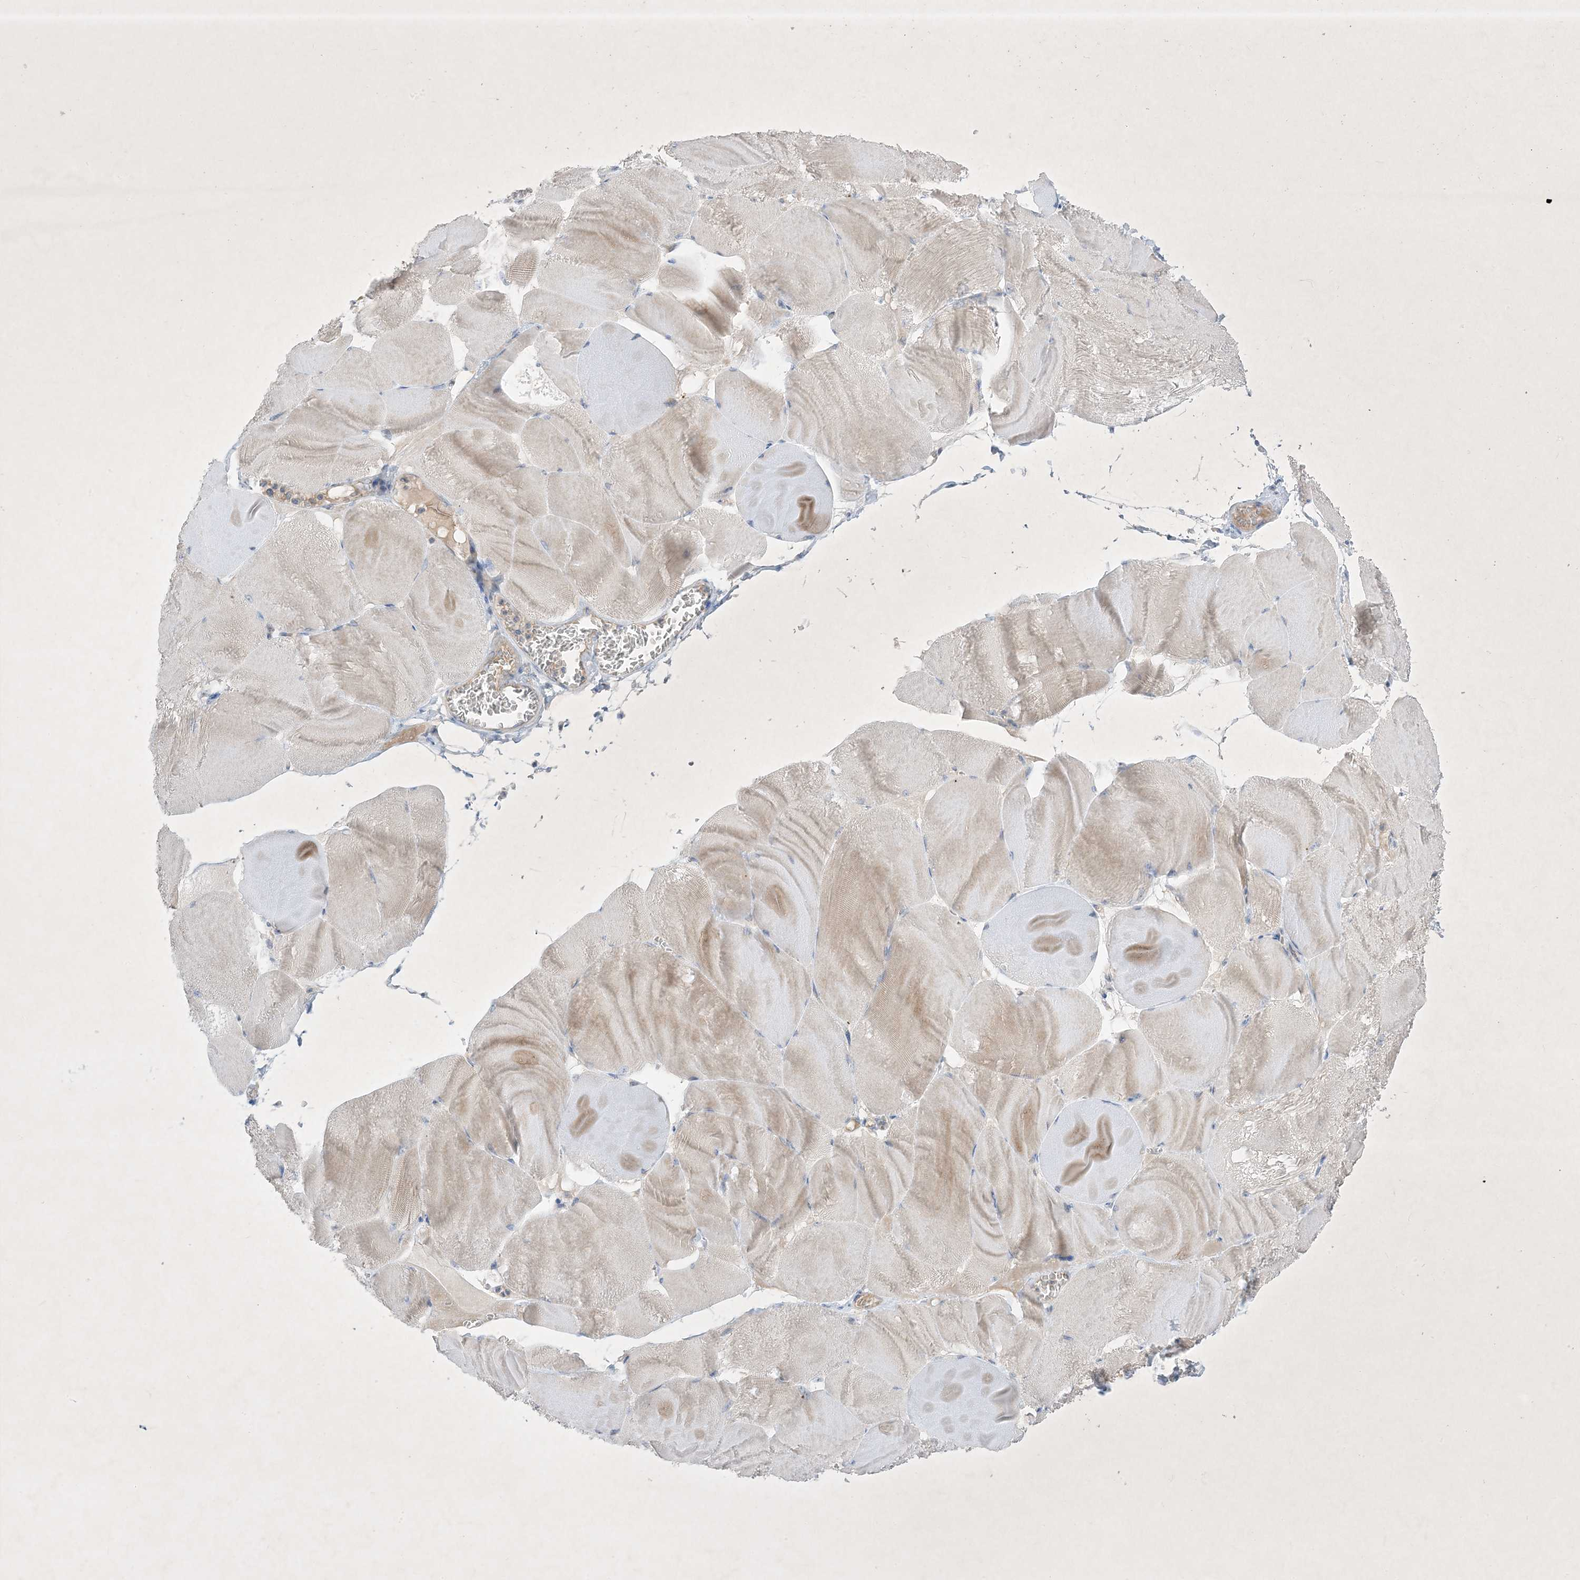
{"staining": {"intensity": "weak", "quantity": "<25%", "location": "cytoplasmic/membranous"}, "tissue": "skeletal muscle", "cell_type": "Myocytes", "image_type": "normal", "snomed": [{"axis": "morphology", "description": "Normal tissue, NOS"}, {"axis": "morphology", "description": "Basal cell carcinoma"}, {"axis": "topography", "description": "Skeletal muscle"}], "caption": "High magnification brightfield microscopy of unremarkable skeletal muscle stained with DAB (3,3'-diaminobenzidine) (brown) and counterstained with hematoxylin (blue): myocytes show no significant positivity. (DAB IHC visualized using brightfield microscopy, high magnification).", "gene": "PLEKHA3", "patient": {"sex": "female", "age": 64}}